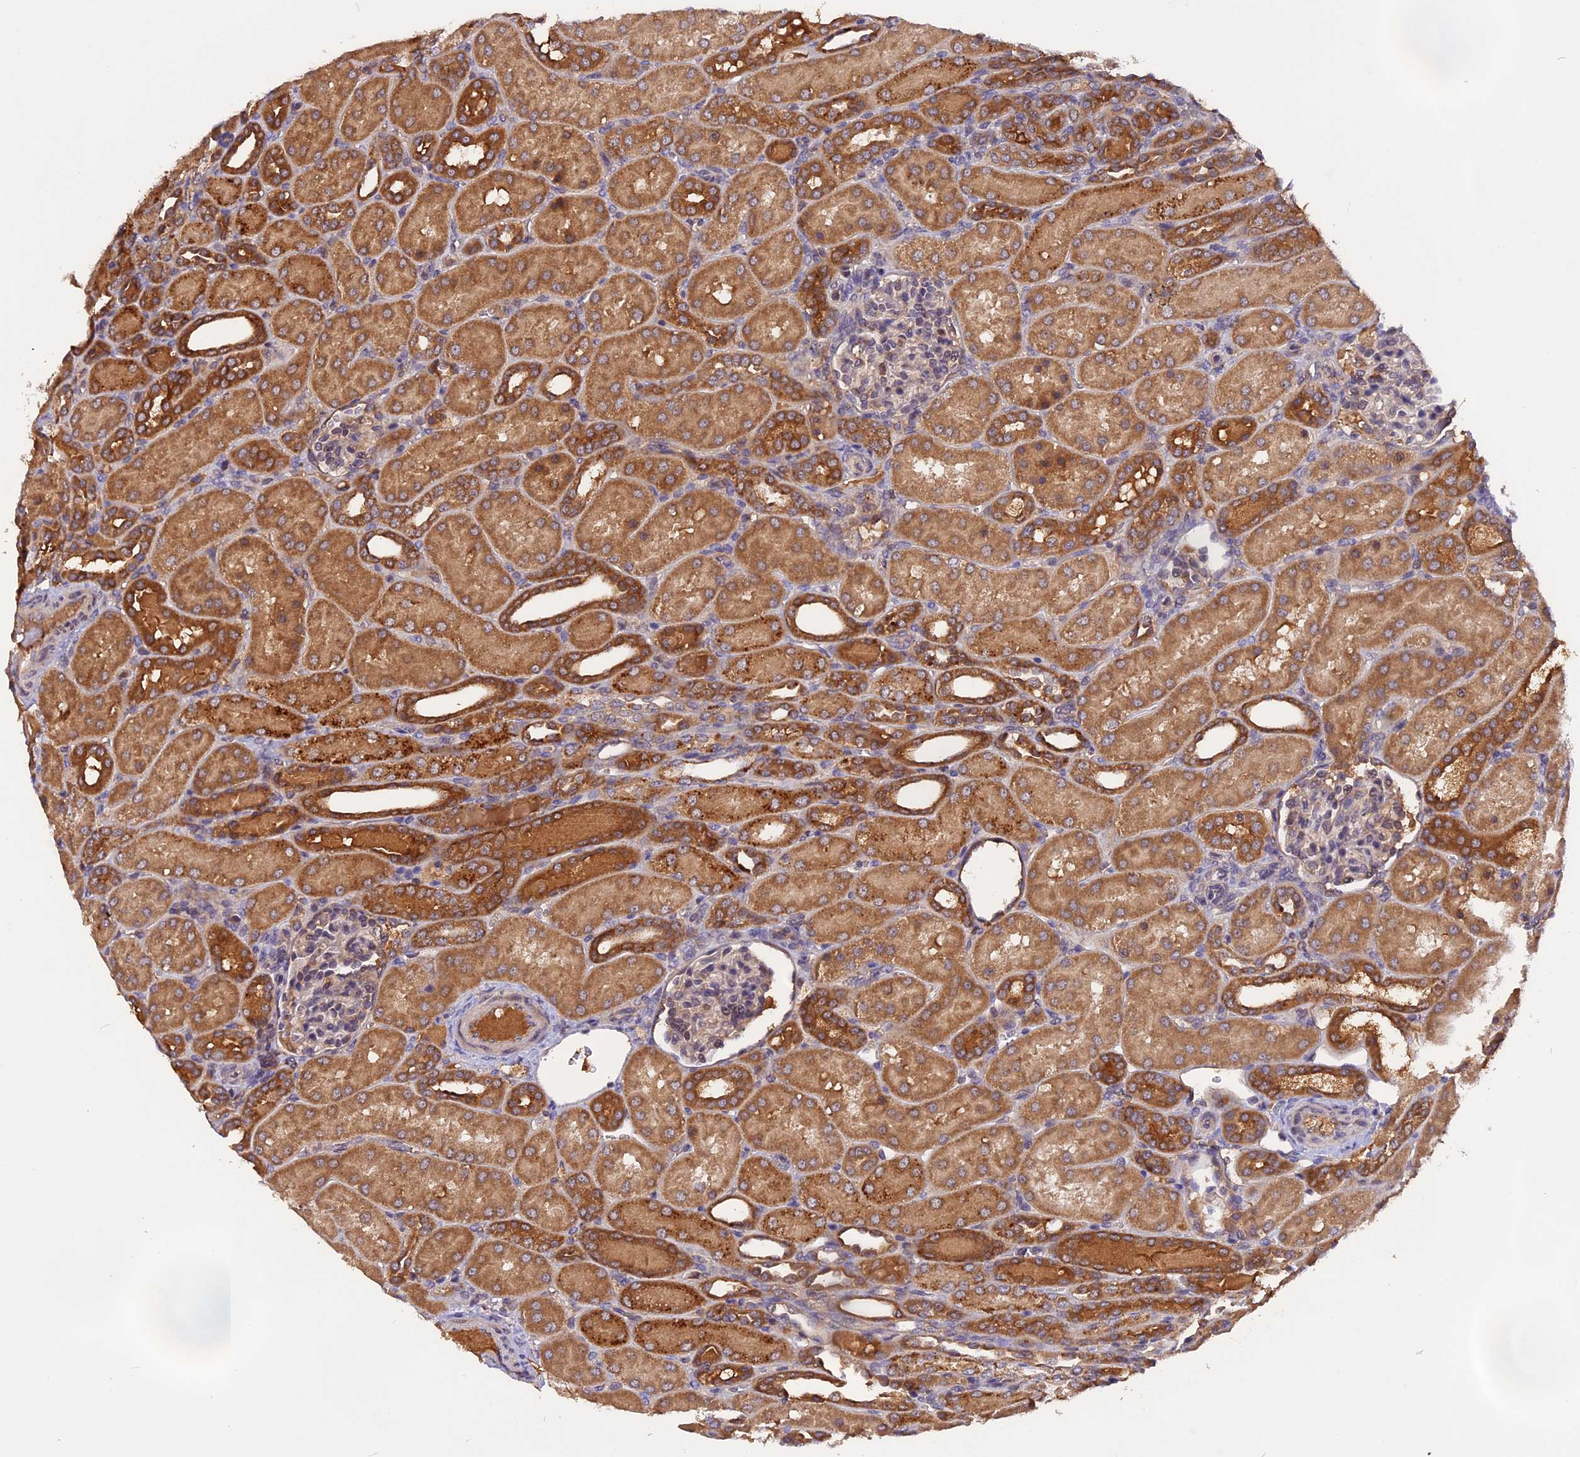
{"staining": {"intensity": "weak", "quantity": "<25%", "location": "cytoplasmic/membranous"}, "tissue": "kidney", "cell_type": "Cells in glomeruli", "image_type": "normal", "snomed": [{"axis": "morphology", "description": "Normal tissue, NOS"}, {"axis": "topography", "description": "Kidney"}], "caption": "Immunohistochemical staining of normal kidney displays no significant positivity in cells in glomeruli. (DAB (3,3'-diaminobenzidine) IHC, high magnification).", "gene": "MARK4", "patient": {"sex": "male", "age": 1}}